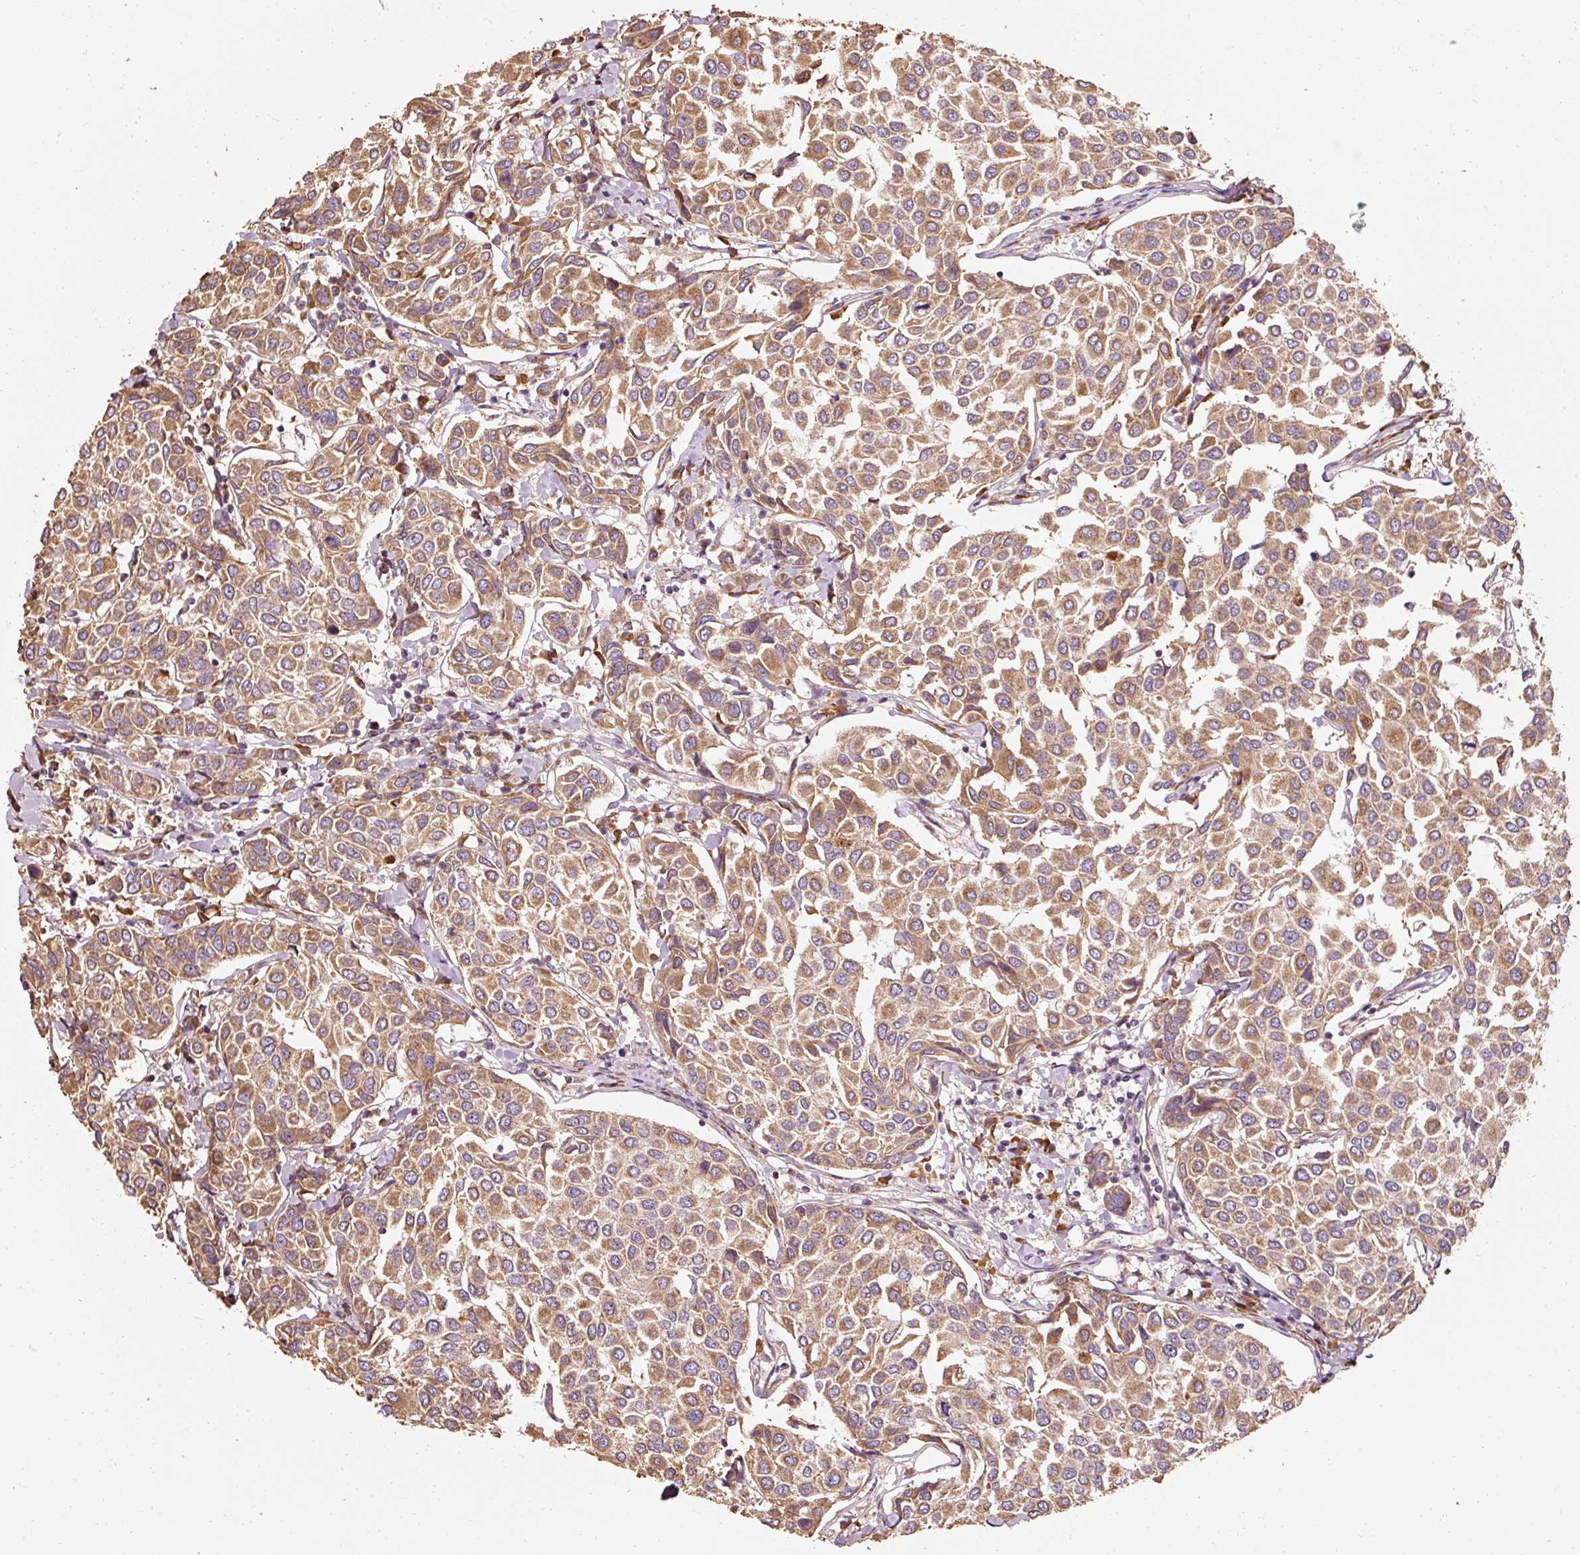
{"staining": {"intensity": "moderate", "quantity": ">75%", "location": "cytoplasmic/membranous"}, "tissue": "breast cancer", "cell_type": "Tumor cells", "image_type": "cancer", "snomed": [{"axis": "morphology", "description": "Duct carcinoma"}, {"axis": "topography", "description": "Breast"}], "caption": "Immunohistochemistry (IHC) of intraductal carcinoma (breast) exhibits medium levels of moderate cytoplasmic/membranous positivity in about >75% of tumor cells.", "gene": "EFHC1", "patient": {"sex": "female", "age": 55}}